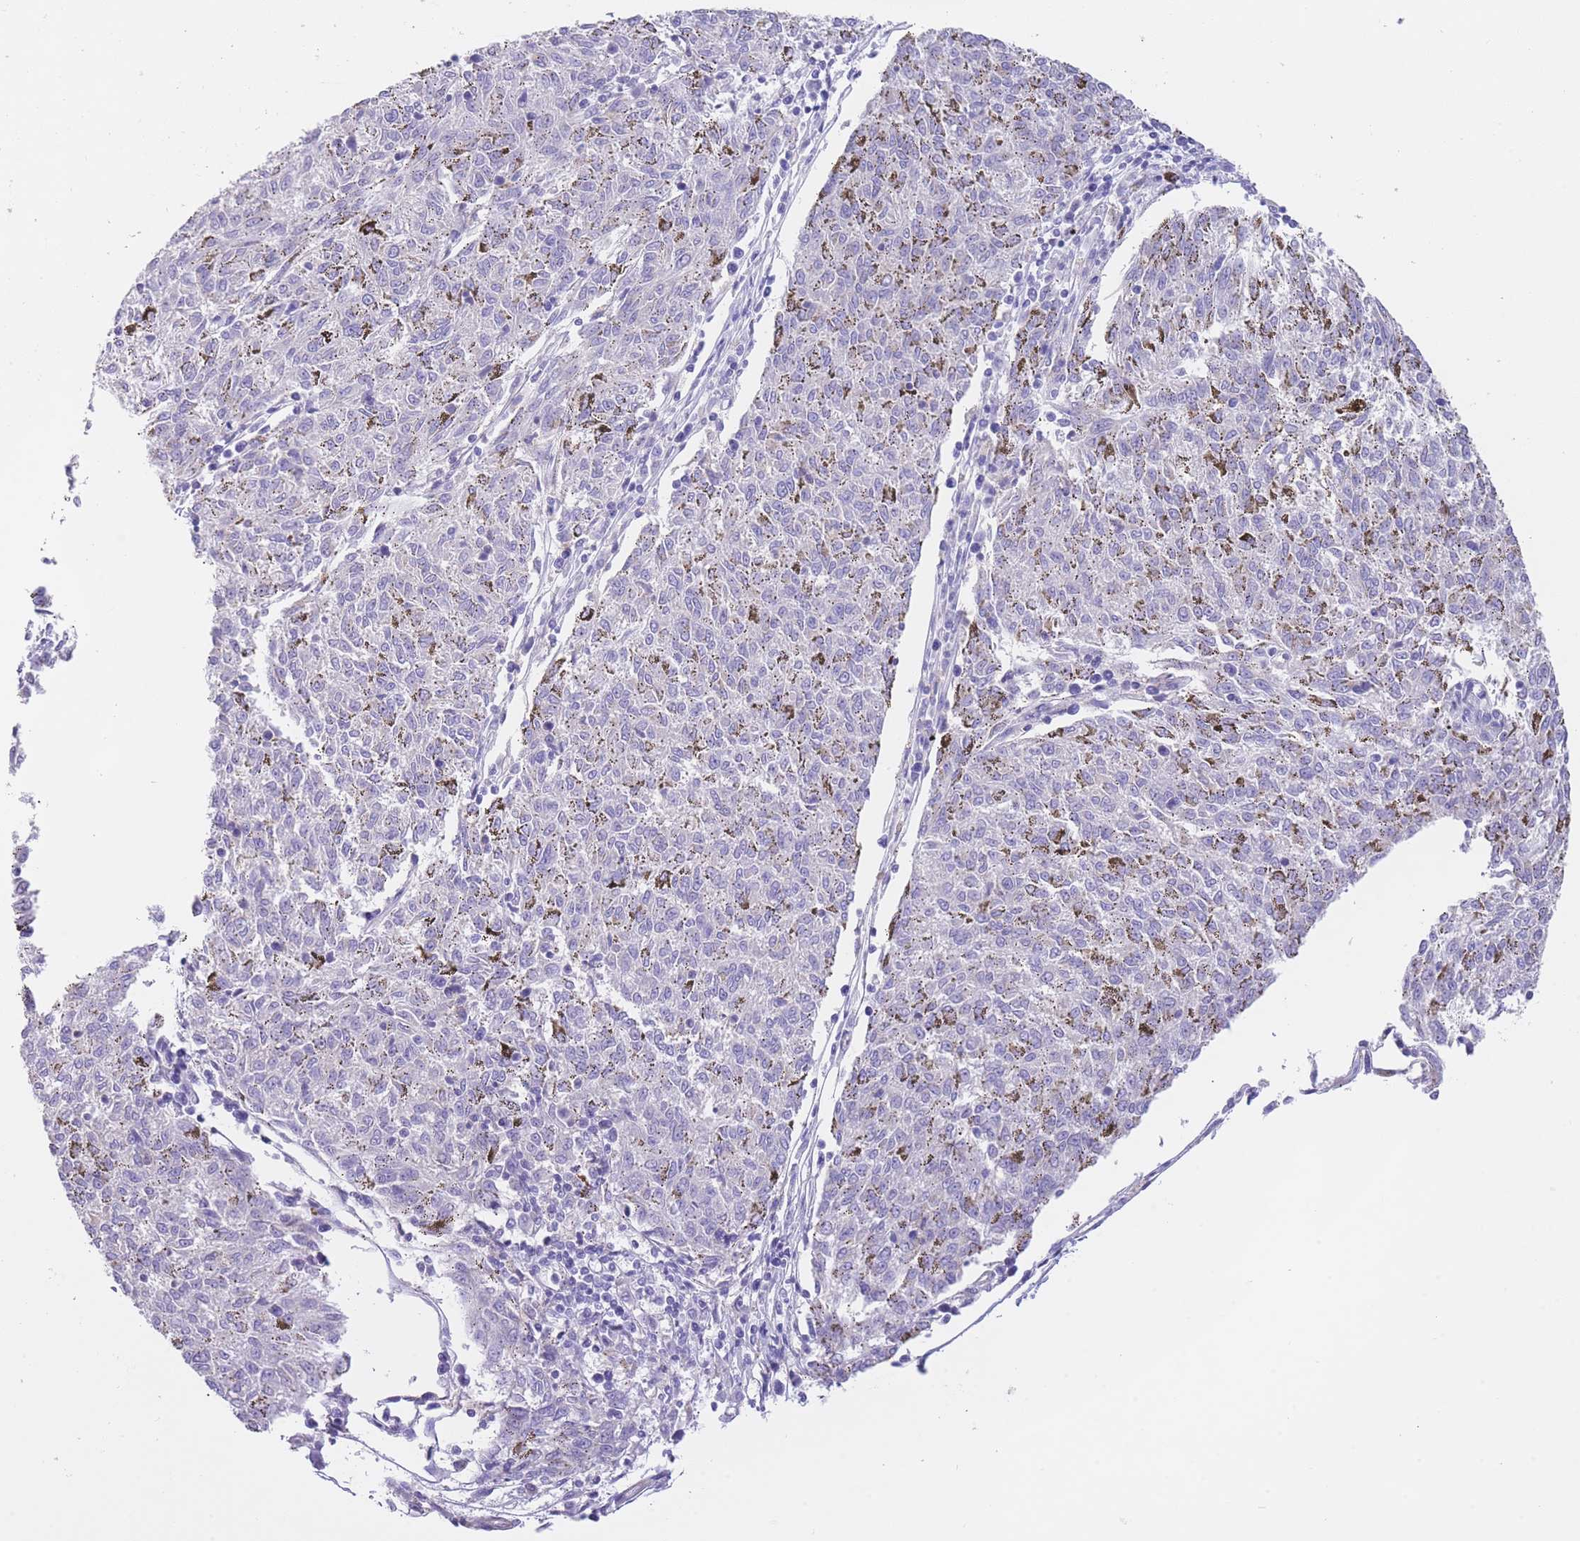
{"staining": {"intensity": "negative", "quantity": "none", "location": "none"}, "tissue": "melanoma", "cell_type": "Tumor cells", "image_type": "cancer", "snomed": [{"axis": "morphology", "description": "Malignant melanoma, NOS"}, {"axis": "topography", "description": "Skin"}], "caption": "High power microscopy micrograph of an immunohistochemistry (IHC) histopathology image of malignant melanoma, revealing no significant staining in tumor cells.", "gene": "LDB3", "patient": {"sex": "female", "age": 72}}